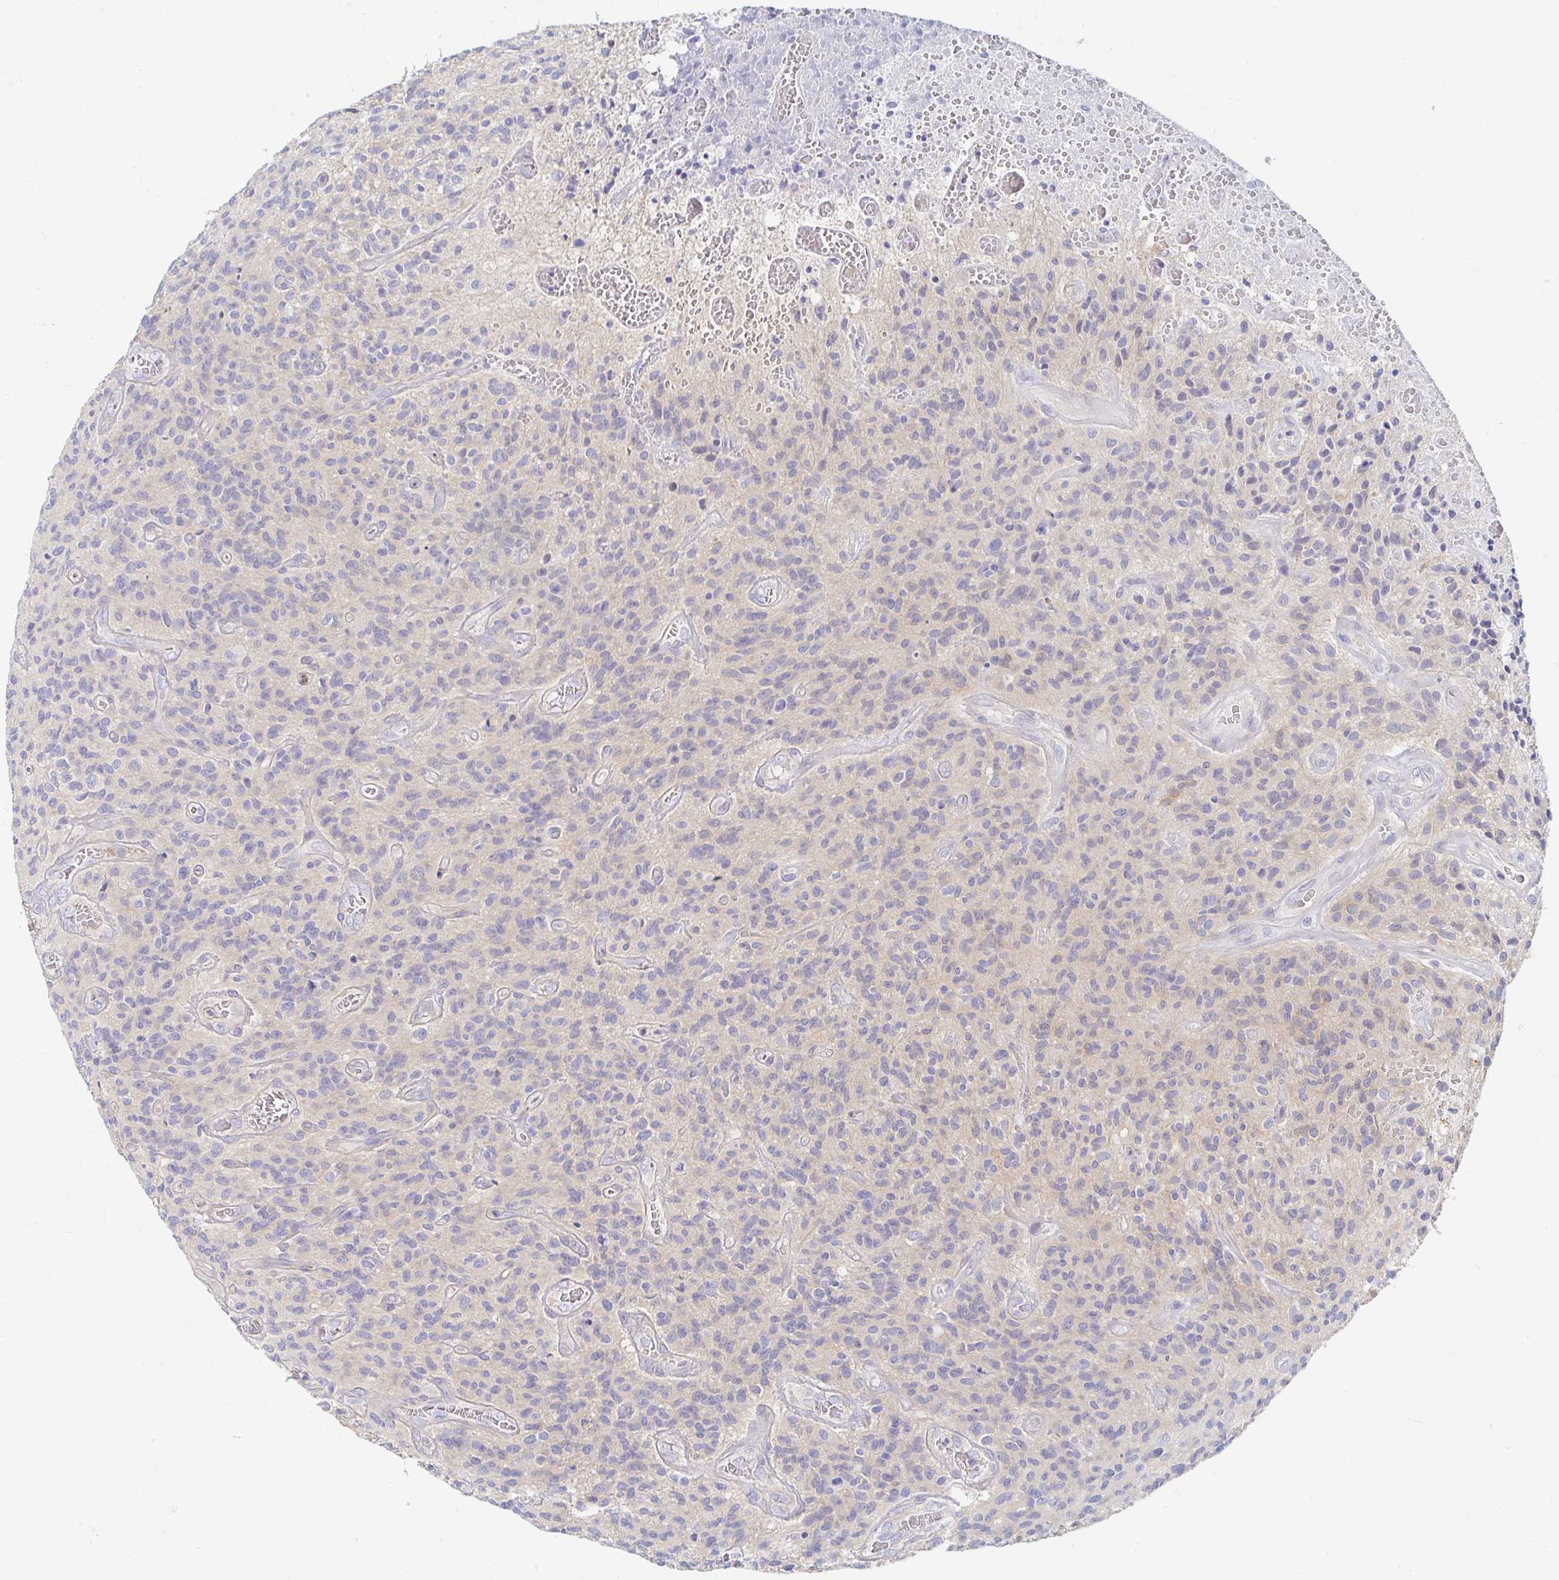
{"staining": {"intensity": "negative", "quantity": "none", "location": "none"}, "tissue": "glioma", "cell_type": "Tumor cells", "image_type": "cancer", "snomed": [{"axis": "morphology", "description": "Glioma, malignant, High grade"}, {"axis": "topography", "description": "Brain"}], "caption": "This micrograph is of high-grade glioma (malignant) stained with immunohistochemistry (IHC) to label a protein in brown with the nuclei are counter-stained blue. There is no expression in tumor cells.", "gene": "MYLK2", "patient": {"sex": "male", "age": 76}}